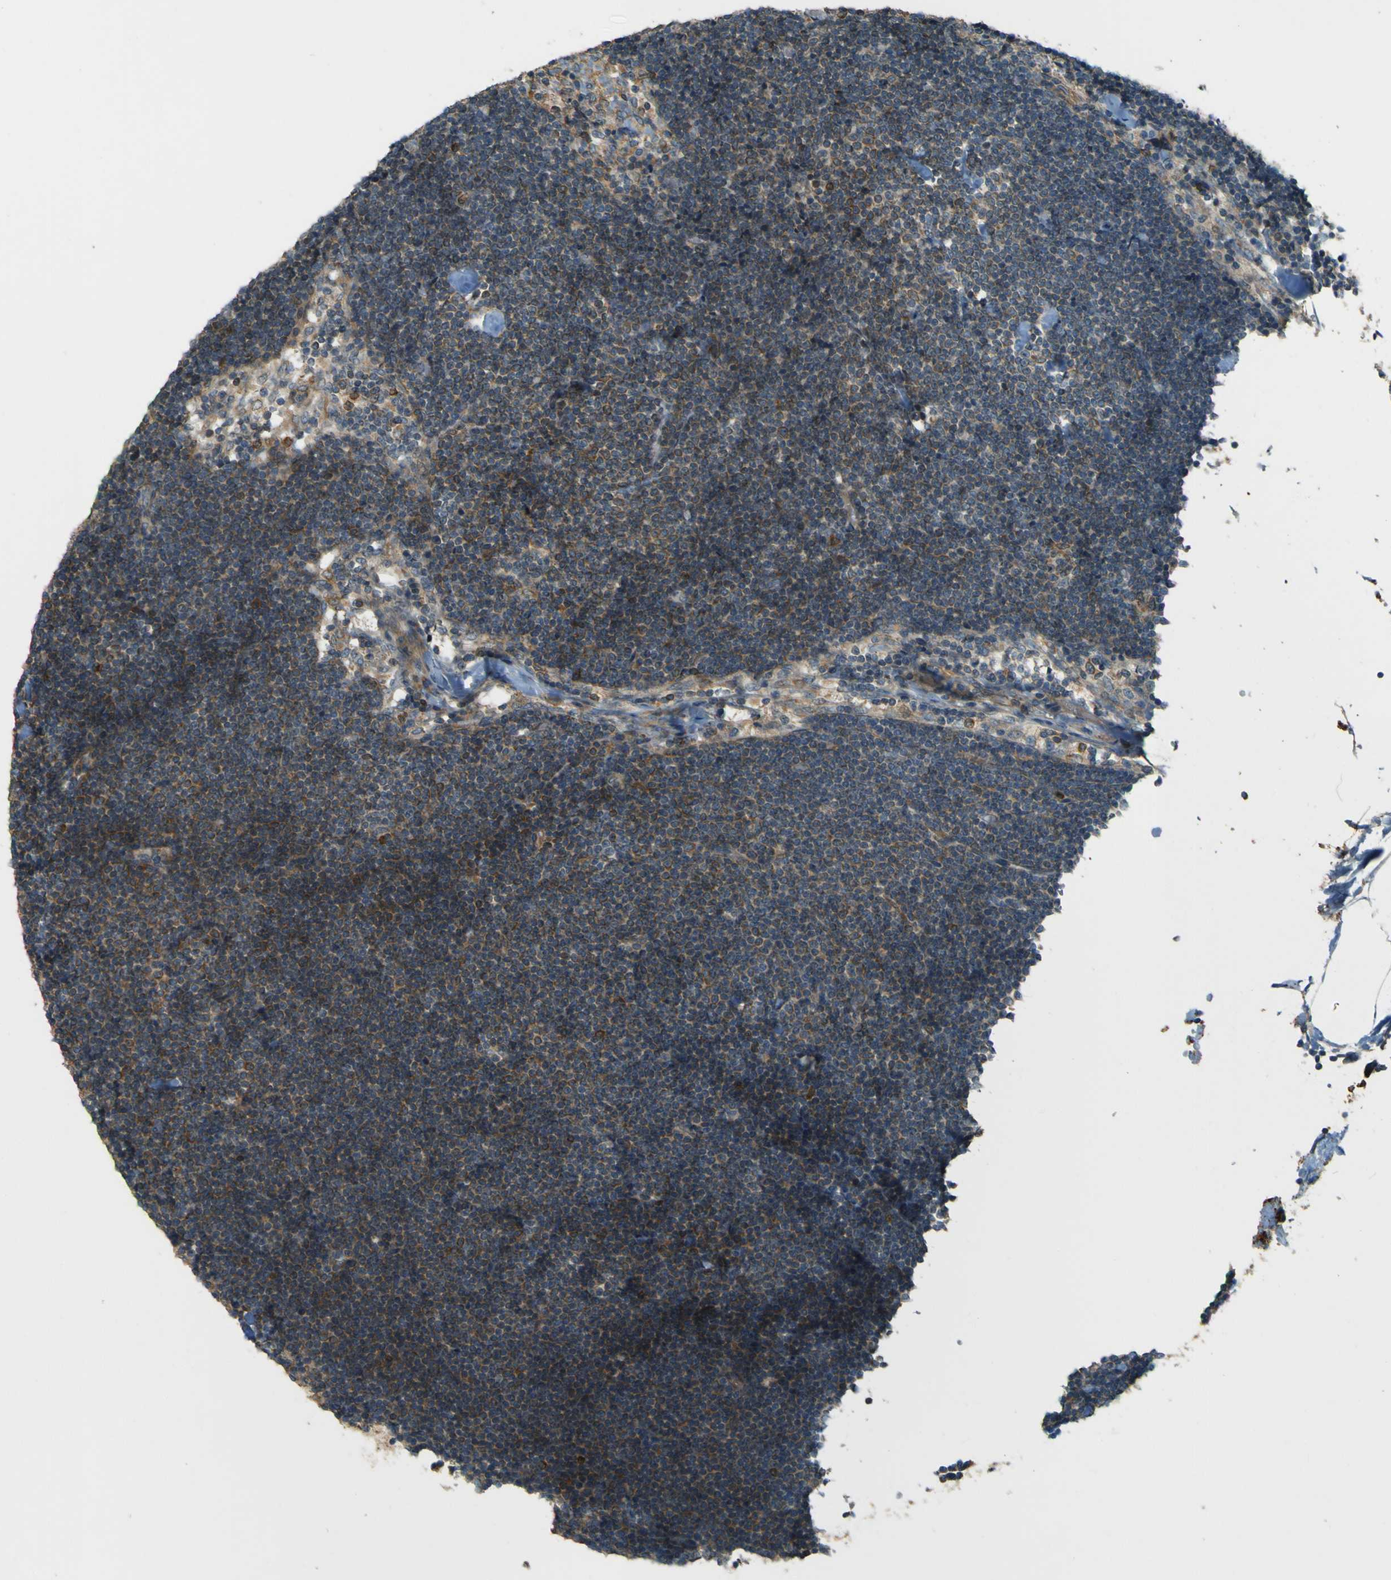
{"staining": {"intensity": "moderate", "quantity": "25%-75%", "location": "cytoplasmic/membranous"}, "tissue": "lymph node", "cell_type": "Germinal center cells", "image_type": "normal", "snomed": [{"axis": "morphology", "description": "Normal tissue, NOS"}, {"axis": "topography", "description": "Lymph node"}], "caption": "Immunohistochemistry histopathology image of normal human lymph node stained for a protein (brown), which demonstrates medium levels of moderate cytoplasmic/membranous staining in approximately 25%-75% of germinal center cells.", "gene": "LPCAT1", "patient": {"sex": "male", "age": 63}}